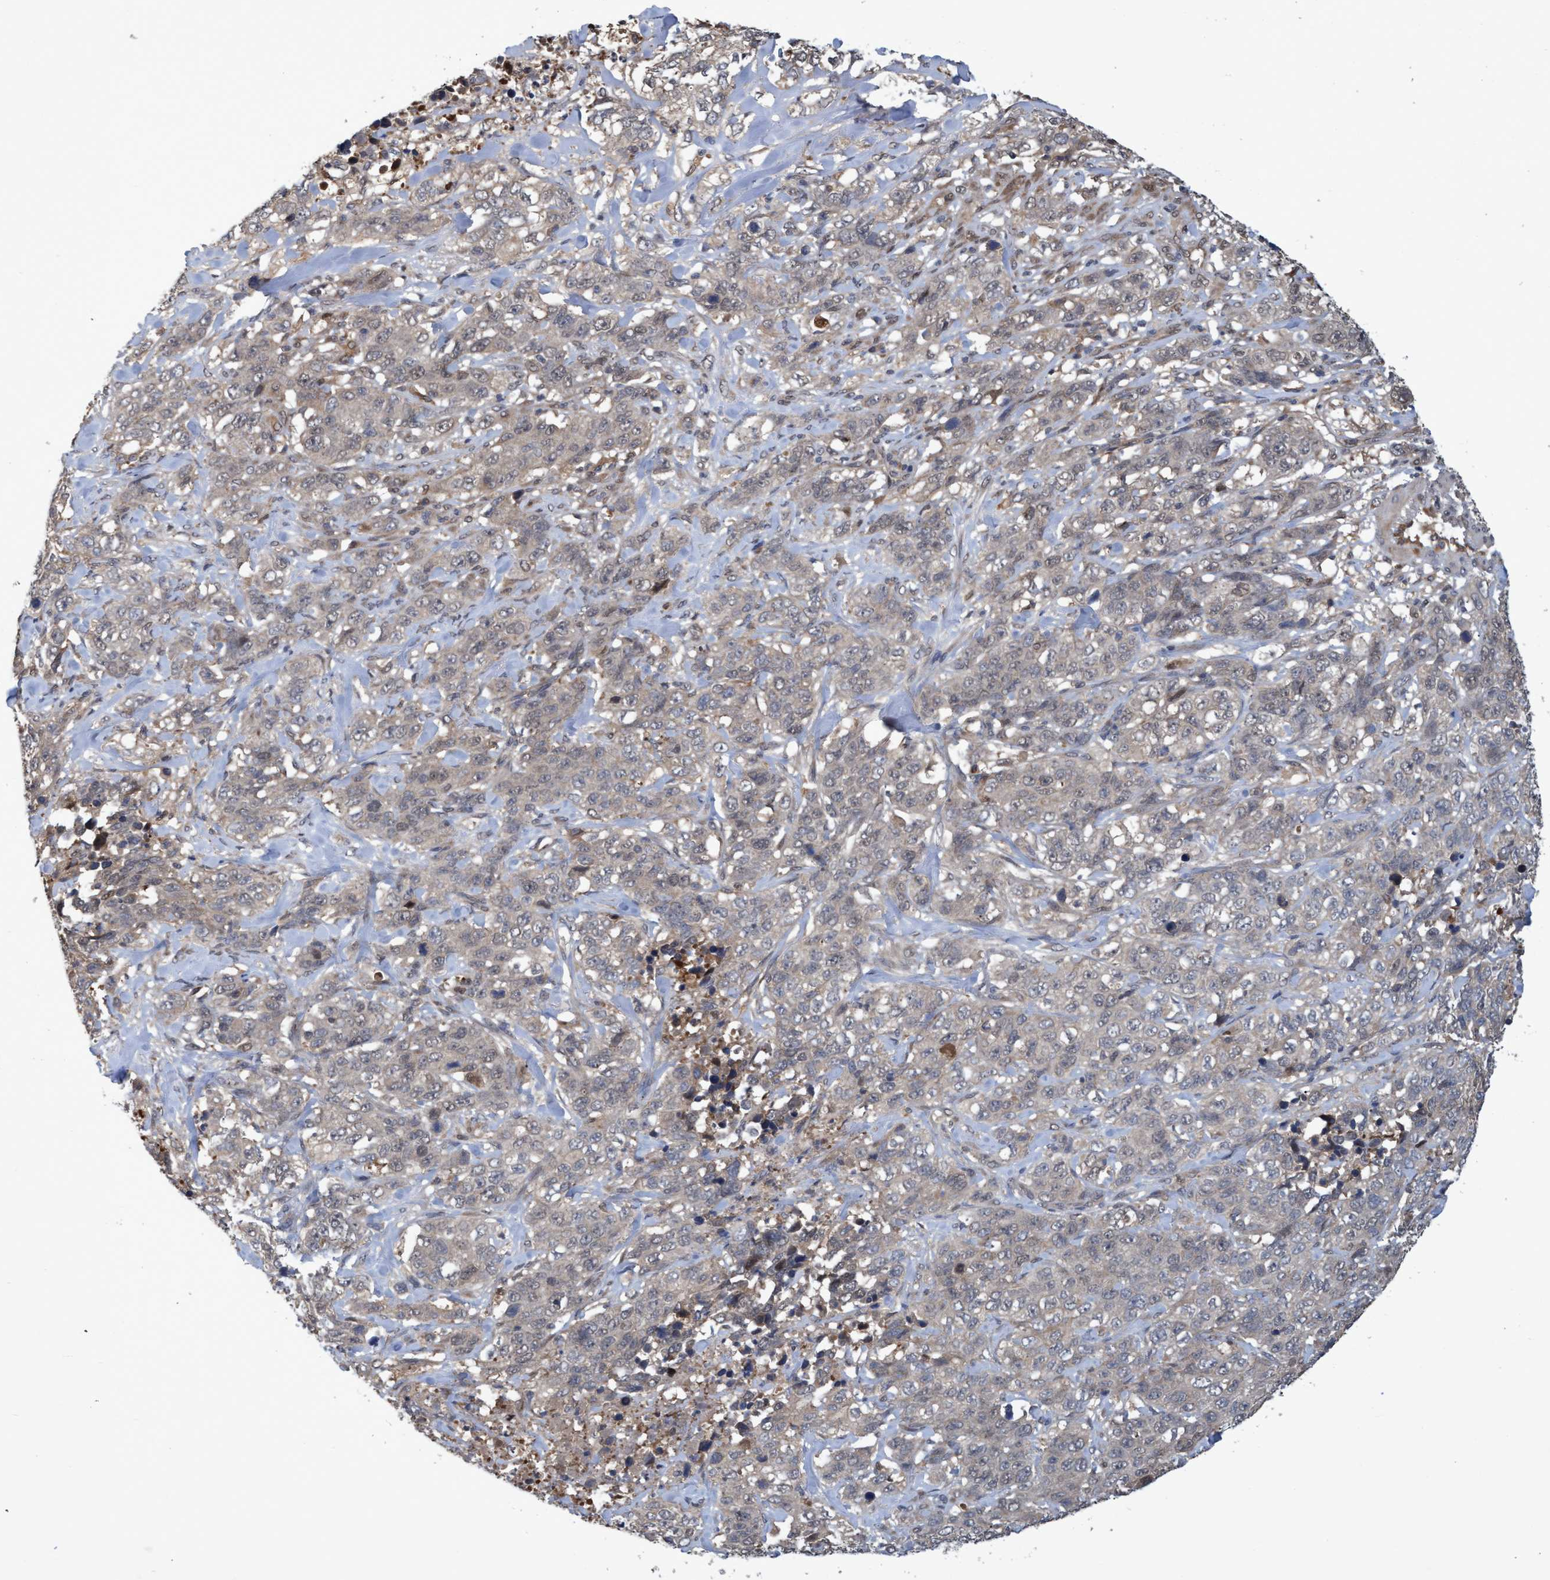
{"staining": {"intensity": "weak", "quantity": "<25%", "location": "cytoplasmic/membranous"}, "tissue": "stomach cancer", "cell_type": "Tumor cells", "image_type": "cancer", "snomed": [{"axis": "morphology", "description": "Adenocarcinoma, NOS"}, {"axis": "topography", "description": "Stomach"}], "caption": "The histopathology image shows no staining of tumor cells in stomach cancer (adenocarcinoma).", "gene": "PSMB6", "patient": {"sex": "male", "age": 48}}